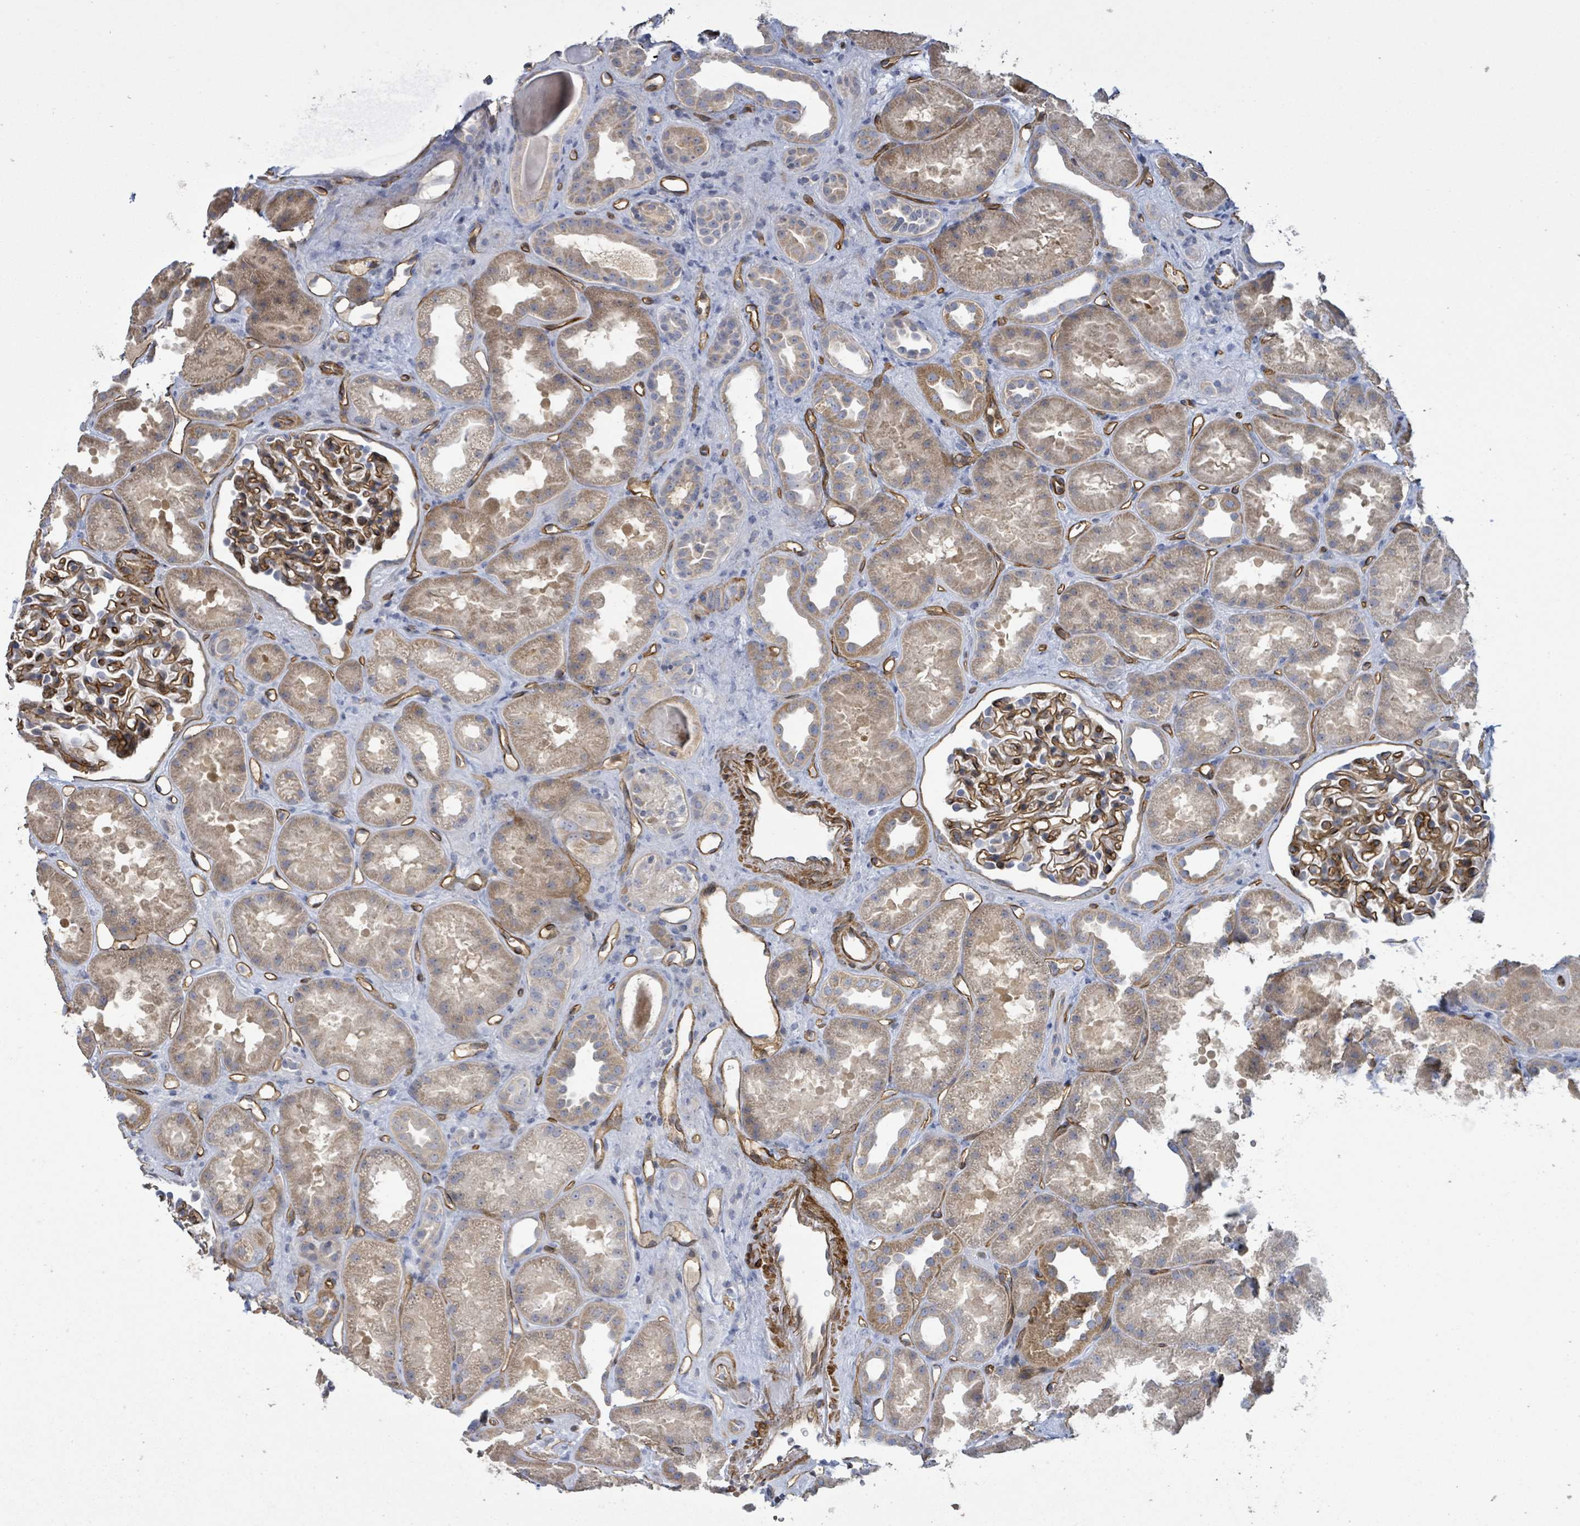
{"staining": {"intensity": "strong", "quantity": "25%-75%", "location": "cytoplasmic/membranous"}, "tissue": "kidney", "cell_type": "Cells in glomeruli", "image_type": "normal", "snomed": [{"axis": "morphology", "description": "Normal tissue, NOS"}, {"axis": "topography", "description": "Kidney"}], "caption": "Immunohistochemistry of unremarkable kidney demonstrates high levels of strong cytoplasmic/membranous expression in approximately 25%-75% of cells in glomeruli.", "gene": "KANK3", "patient": {"sex": "male", "age": 61}}